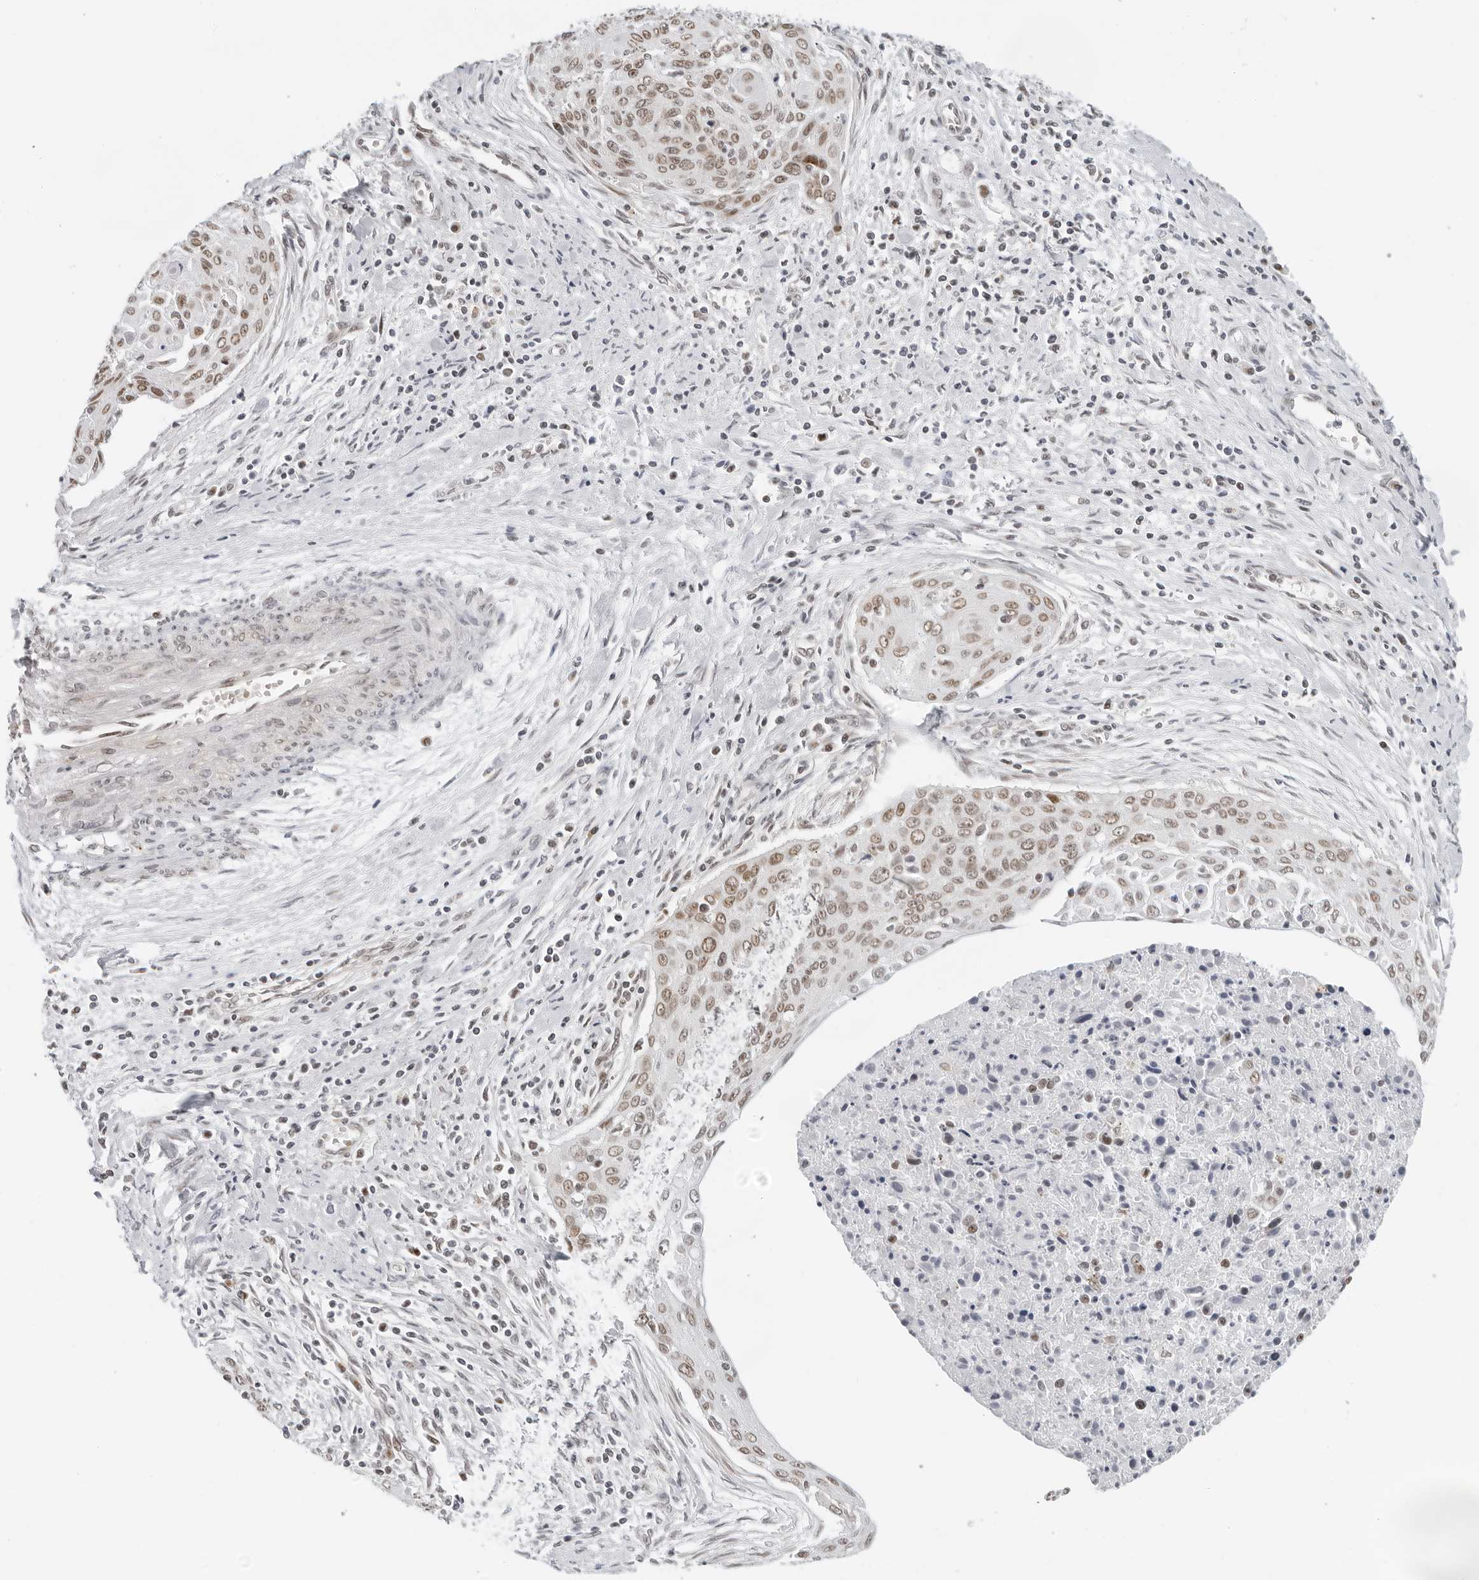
{"staining": {"intensity": "moderate", "quantity": "25%-75%", "location": "nuclear"}, "tissue": "cervical cancer", "cell_type": "Tumor cells", "image_type": "cancer", "snomed": [{"axis": "morphology", "description": "Squamous cell carcinoma, NOS"}, {"axis": "topography", "description": "Cervix"}], "caption": "IHC photomicrograph of human cervical cancer (squamous cell carcinoma) stained for a protein (brown), which displays medium levels of moderate nuclear positivity in approximately 25%-75% of tumor cells.", "gene": "TOX4", "patient": {"sex": "female", "age": 55}}